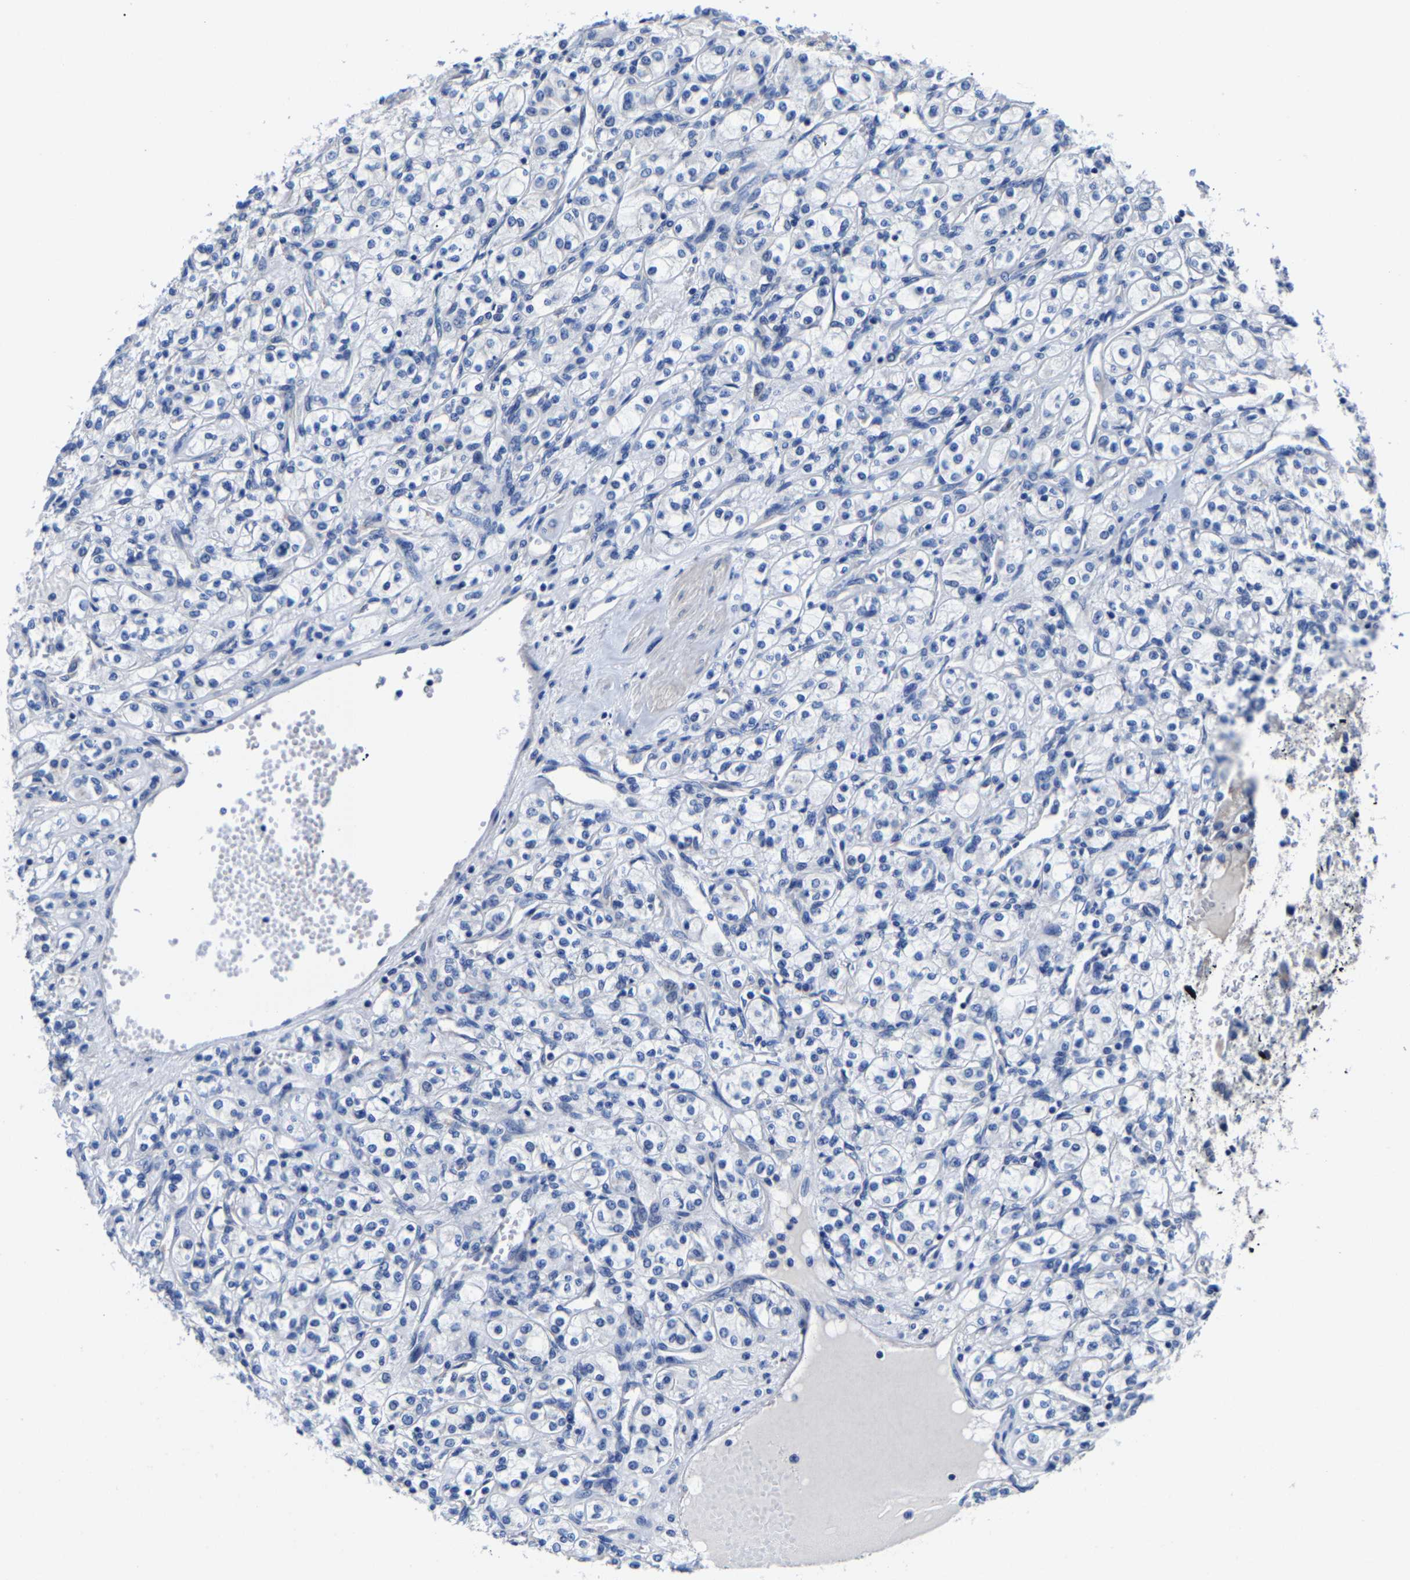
{"staining": {"intensity": "negative", "quantity": "none", "location": "none"}, "tissue": "renal cancer", "cell_type": "Tumor cells", "image_type": "cancer", "snomed": [{"axis": "morphology", "description": "Adenocarcinoma, NOS"}, {"axis": "topography", "description": "Kidney"}], "caption": "High power microscopy image of an immunohistochemistry (IHC) photomicrograph of renal adenocarcinoma, revealing no significant positivity in tumor cells. (DAB (3,3'-diaminobenzidine) immunohistochemistry (IHC) visualized using brightfield microscopy, high magnification).", "gene": "SRPK2", "patient": {"sex": "male", "age": 77}}